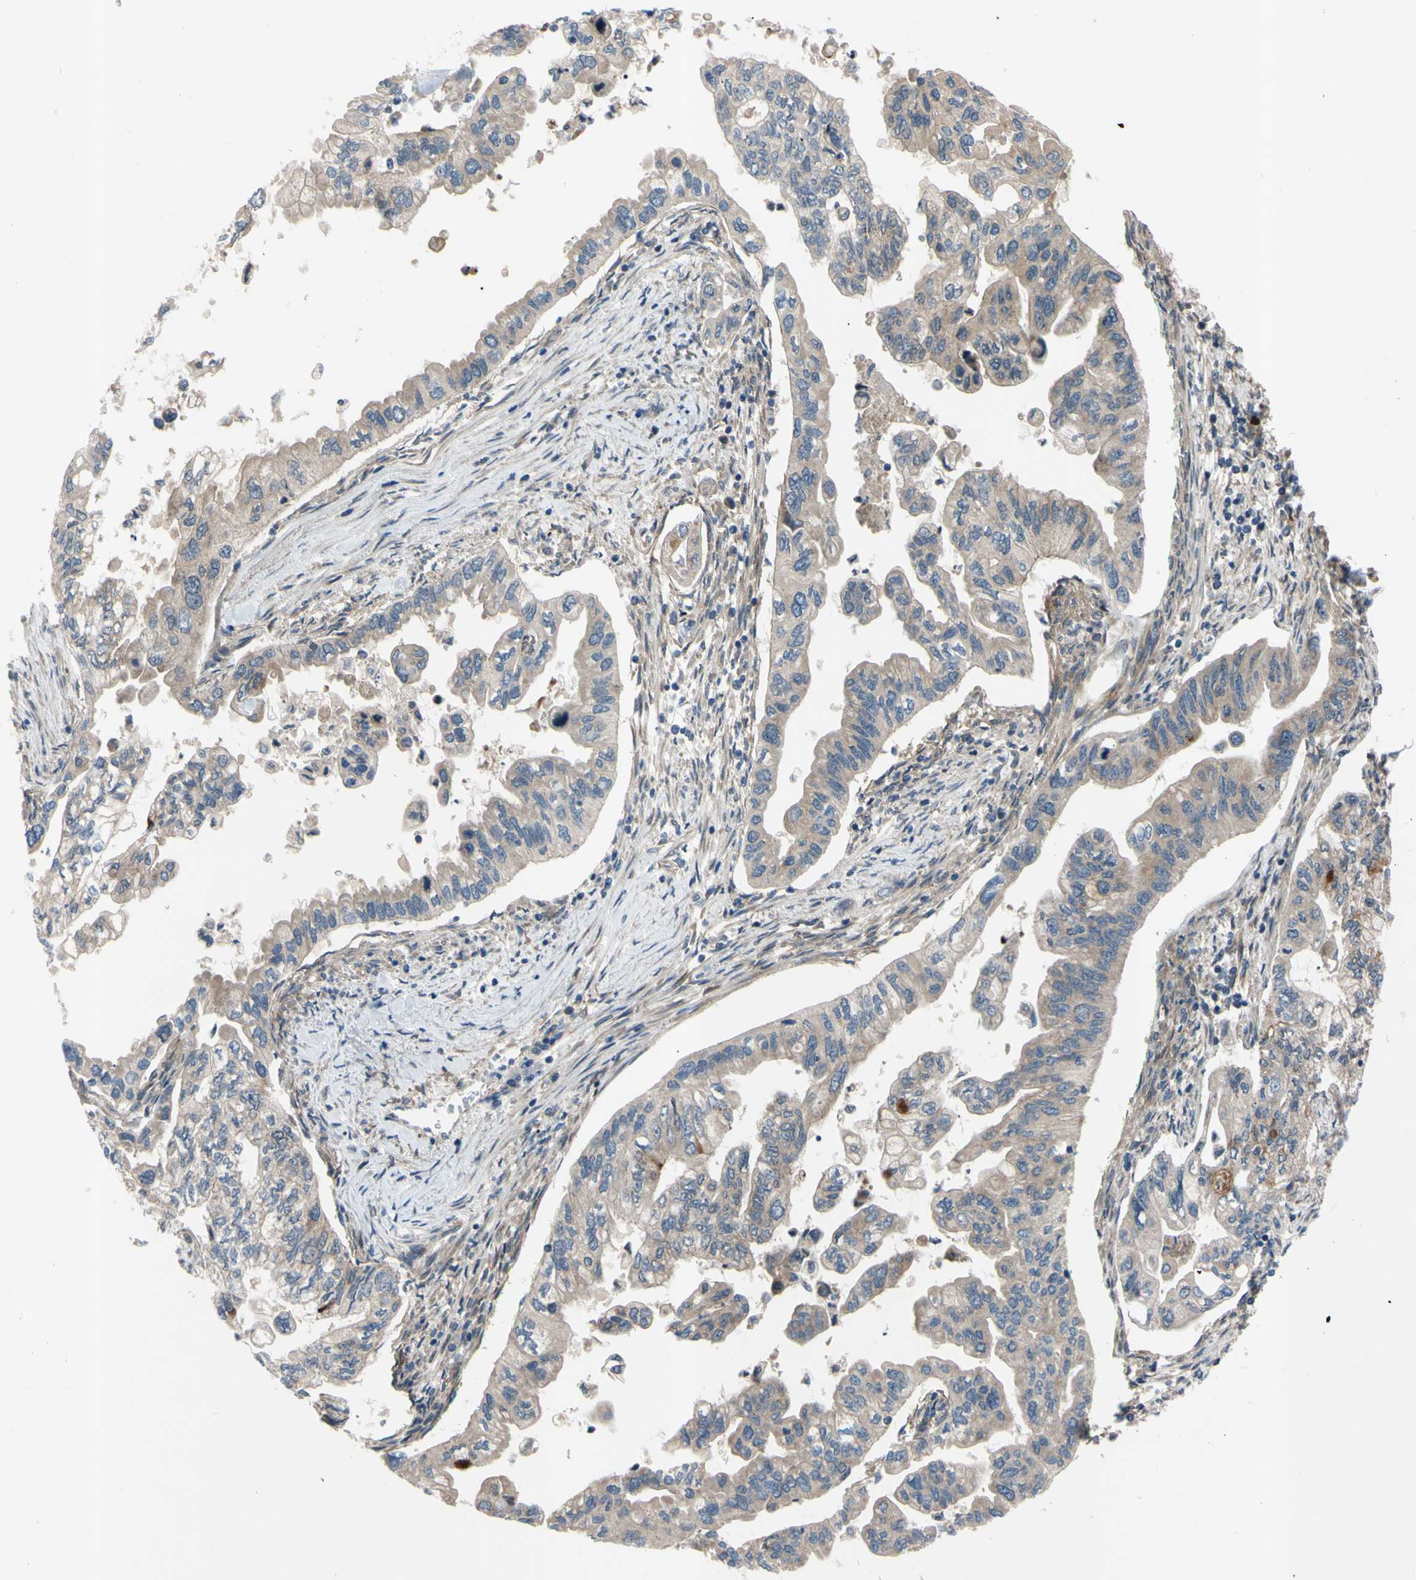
{"staining": {"intensity": "weak", "quantity": "25%-75%", "location": "cytoplasmic/membranous"}, "tissue": "pancreatic cancer", "cell_type": "Tumor cells", "image_type": "cancer", "snomed": [{"axis": "morphology", "description": "Normal tissue, NOS"}, {"axis": "topography", "description": "Pancreas"}], "caption": "High-magnification brightfield microscopy of pancreatic cancer stained with DAB (brown) and counterstained with hematoxylin (blue). tumor cells exhibit weak cytoplasmic/membranous positivity is appreciated in approximately25%-75% of cells. The staining was performed using DAB, with brown indicating positive protein expression. Nuclei are stained blue with hematoxylin.", "gene": "SVIL", "patient": {"sex": "male", "age": 42}}